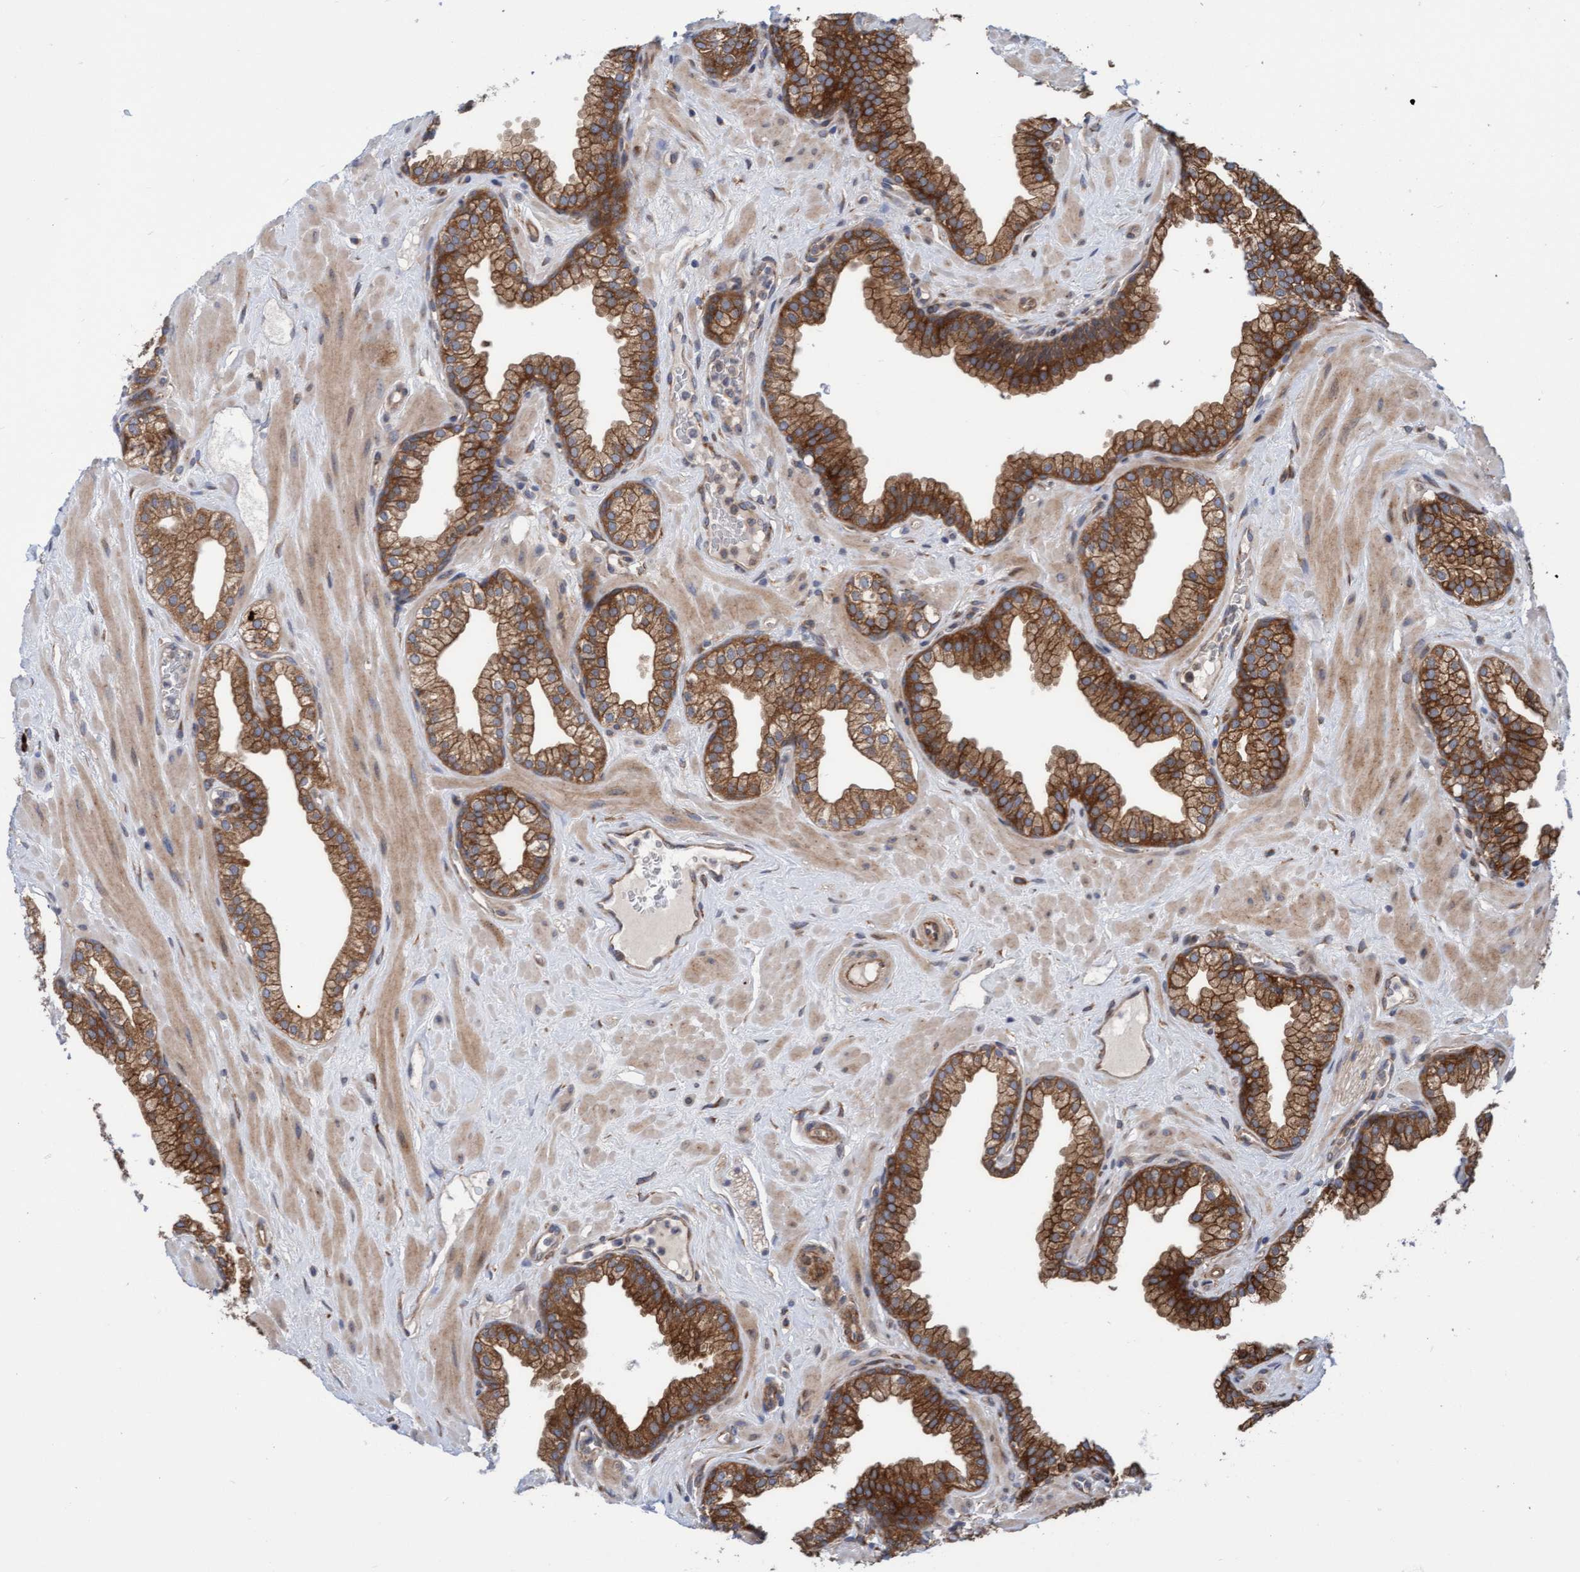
{"staining": {"intensity": "moderate", "quantity": ">75%", "location": "cytoplasmic/membranous"}, "tissue": "prostate", "cell_type": "Glandular cells", "image_type": "normal", "snomed": [{"axis": "morphology", "description": "Normal tissue, NOS"}, {"axis": "morphology", "description": "Urothelial carcinoma, Low grade"}, {"axis": "topography", "description": "Urinary bladder"}, {"axis": "topography", "description": "Prostate"}], "caption": "This is a photomicrograph of IHC staining of normal prostate, which shows moderate expression in the cytoplasmic/membranous of glandular cells.", "gene": "KIAA0753", "patient": {"sex": "male", "age": 60}}